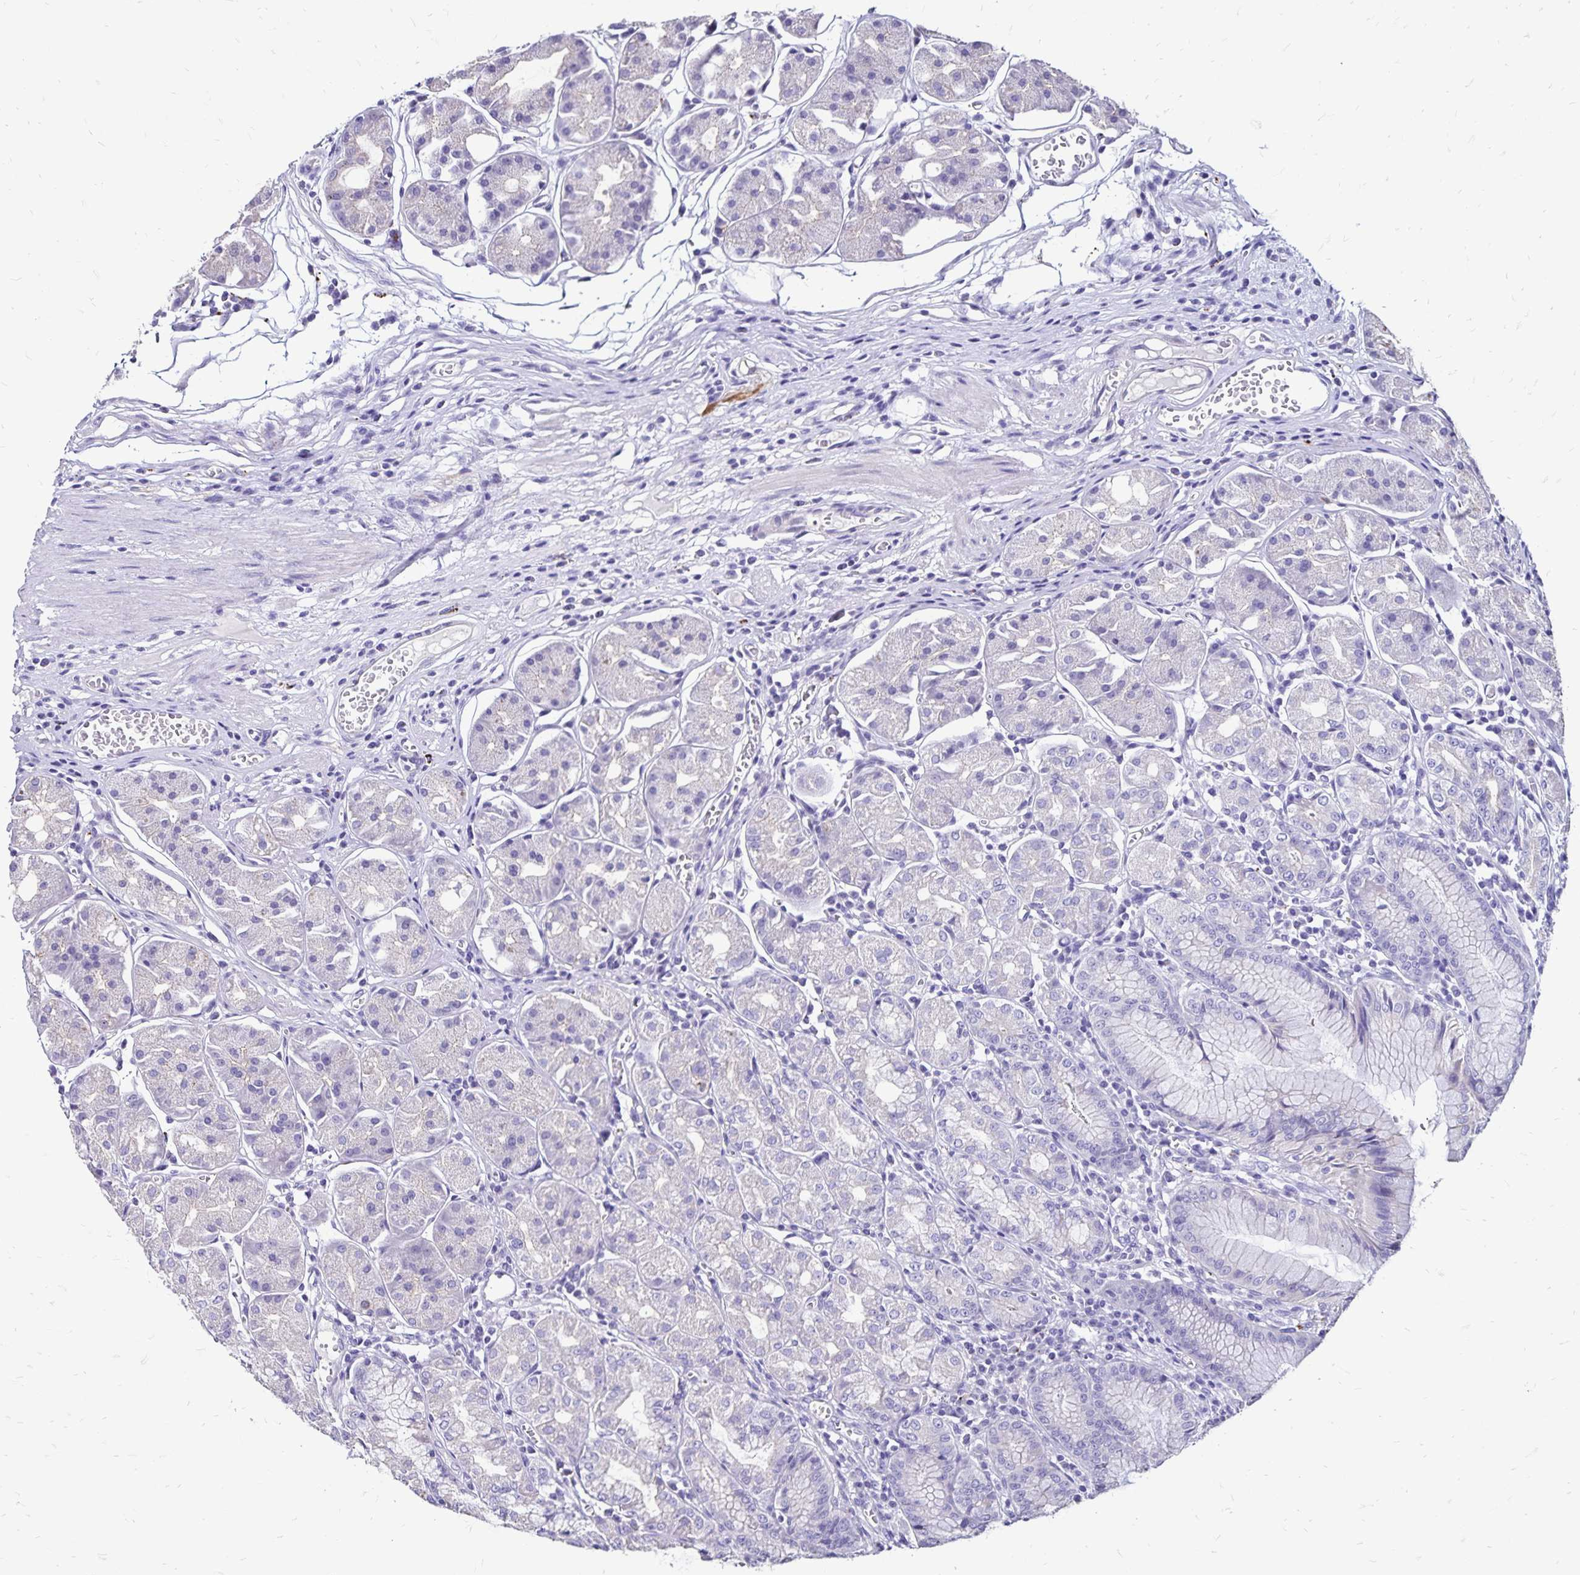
{"staining": {"intensity": "weak", "quantity": "<25%", "location": "cytoplasmic/membranous"}, "tissue": "stomach", "cell_type": "Glandular cells", "image_type": "normal", "snomed": [{"axis": "morphology", "description": "Normal tissue, NOS"}, {"axis": "topography", "description": "Stomach"}], "caption": "Immunohistochemical staining of normal stomach demonstrates no significant staining in glandular cells.", "gene": "EVPL", "patient": {"sex": "male", "age": 55}}